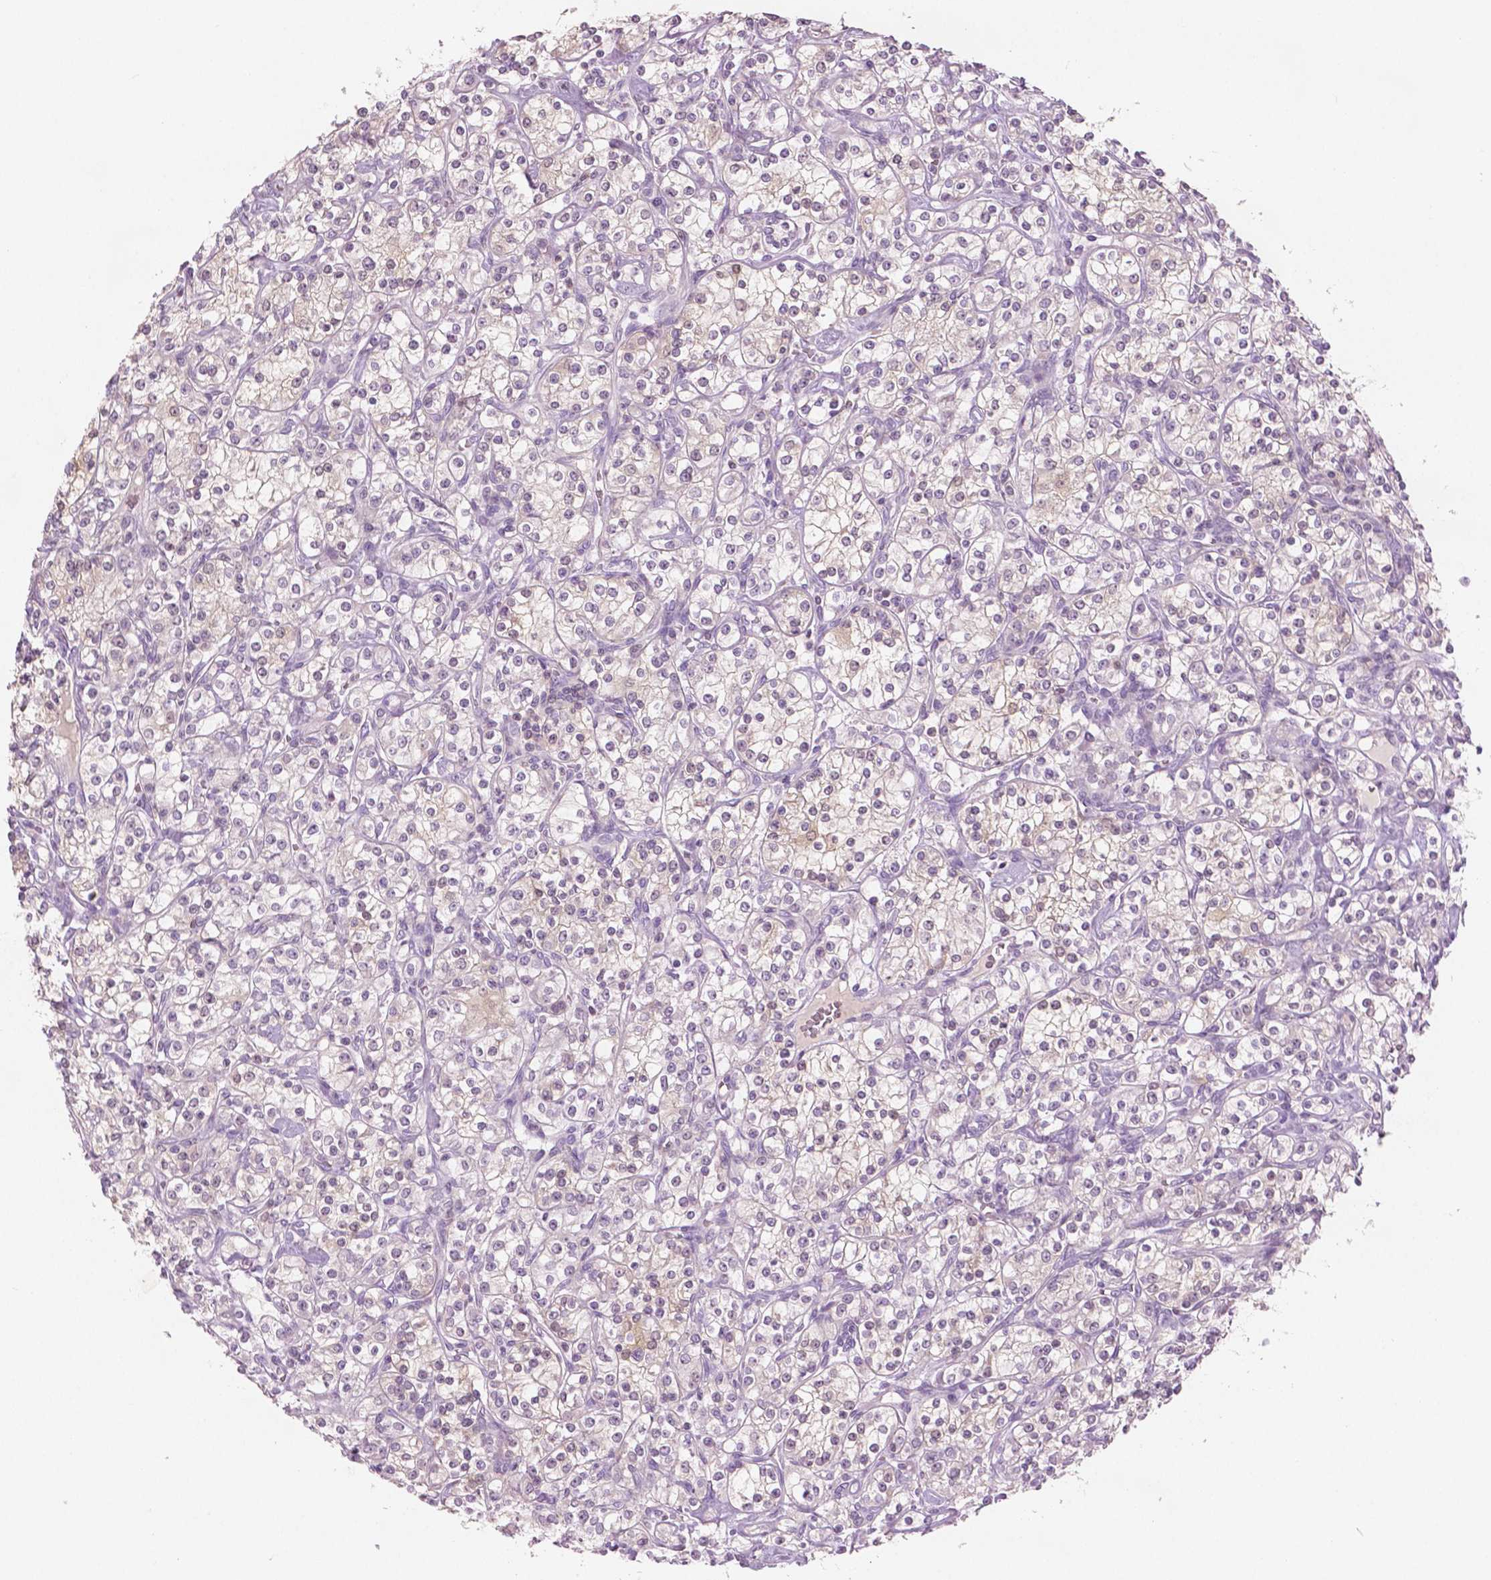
{"staining": {"intensity": "negative", "quantity": "none", "location": "none"}, "tissue": "renal cancer", "cell_type": "Tumor cells", "image_type": "cancer", "snomed": [{"axis": "morphology", "description": "Adenocarcinoma, NOS"}, {"axis": "topography", "description": "Kidney"}], "caption": "A histopathology image of renal cancer stained for a protein exhibits no brown staining in tumor cells. (Brightfield microscopy of DAB (3,3'-diaminobenzidine) IHC at high magnification).", "gene": "GALM", "patient": {"sex": "male", "age": 77}}